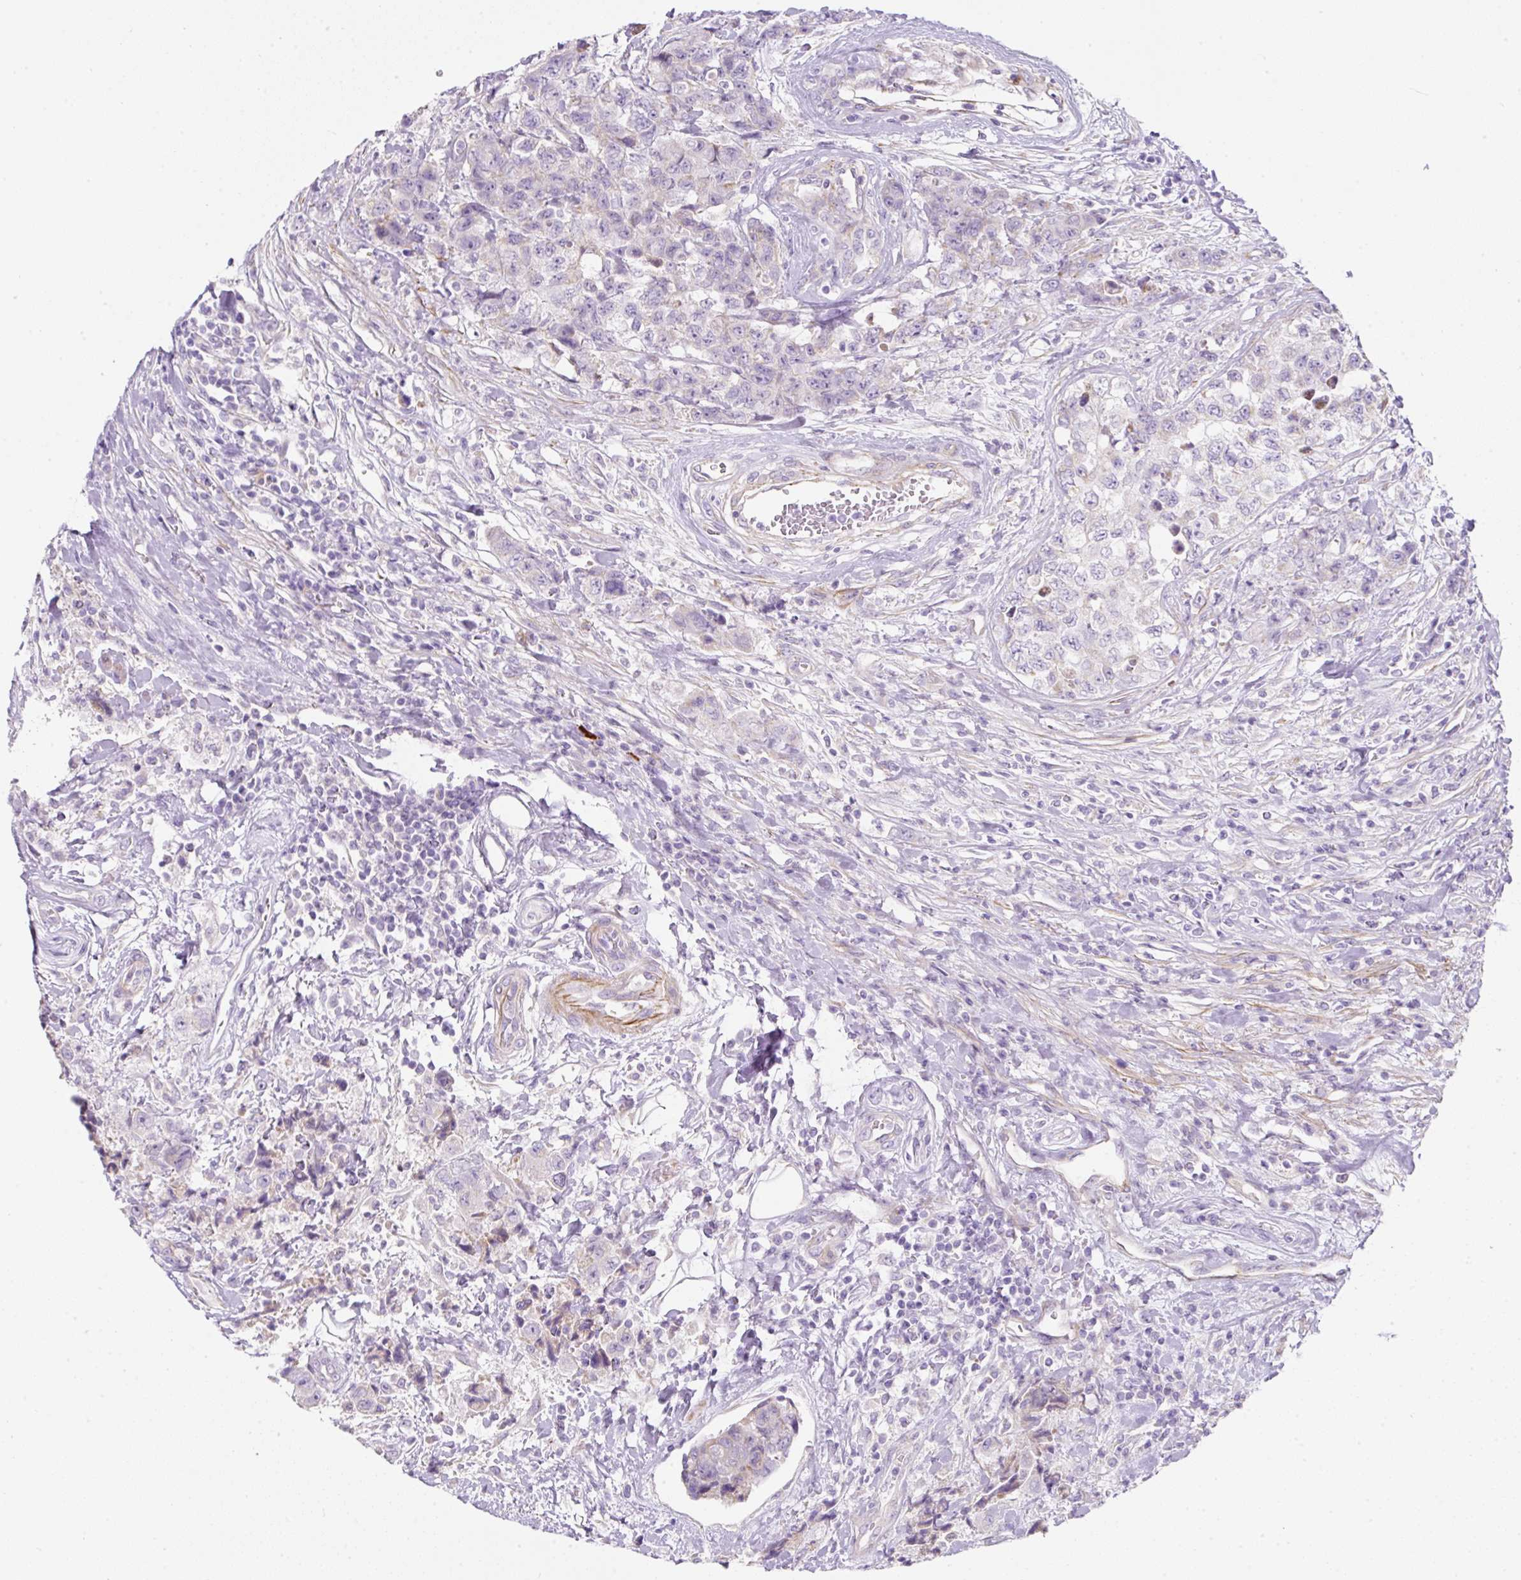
{"staining": {"intensity": "negative", "quantity": "none", "location": "none"}, "tissue": "urothelial cancer", "cell_type": "Tumor cells", "image_type": "cancer", "snomed": [{"axis": "morphology", "description": "Urothelial carcinoma, High grade"}, {"axis": "topography", "description": "Urinary bladder"}], "caption": "Urothelial carcinoma (high-grade) was stained to show a protein in brown. There is no significant positivity in tumor cells.", "gene": "ERAP2", "patient": {"sex": "female", "age": 78}}